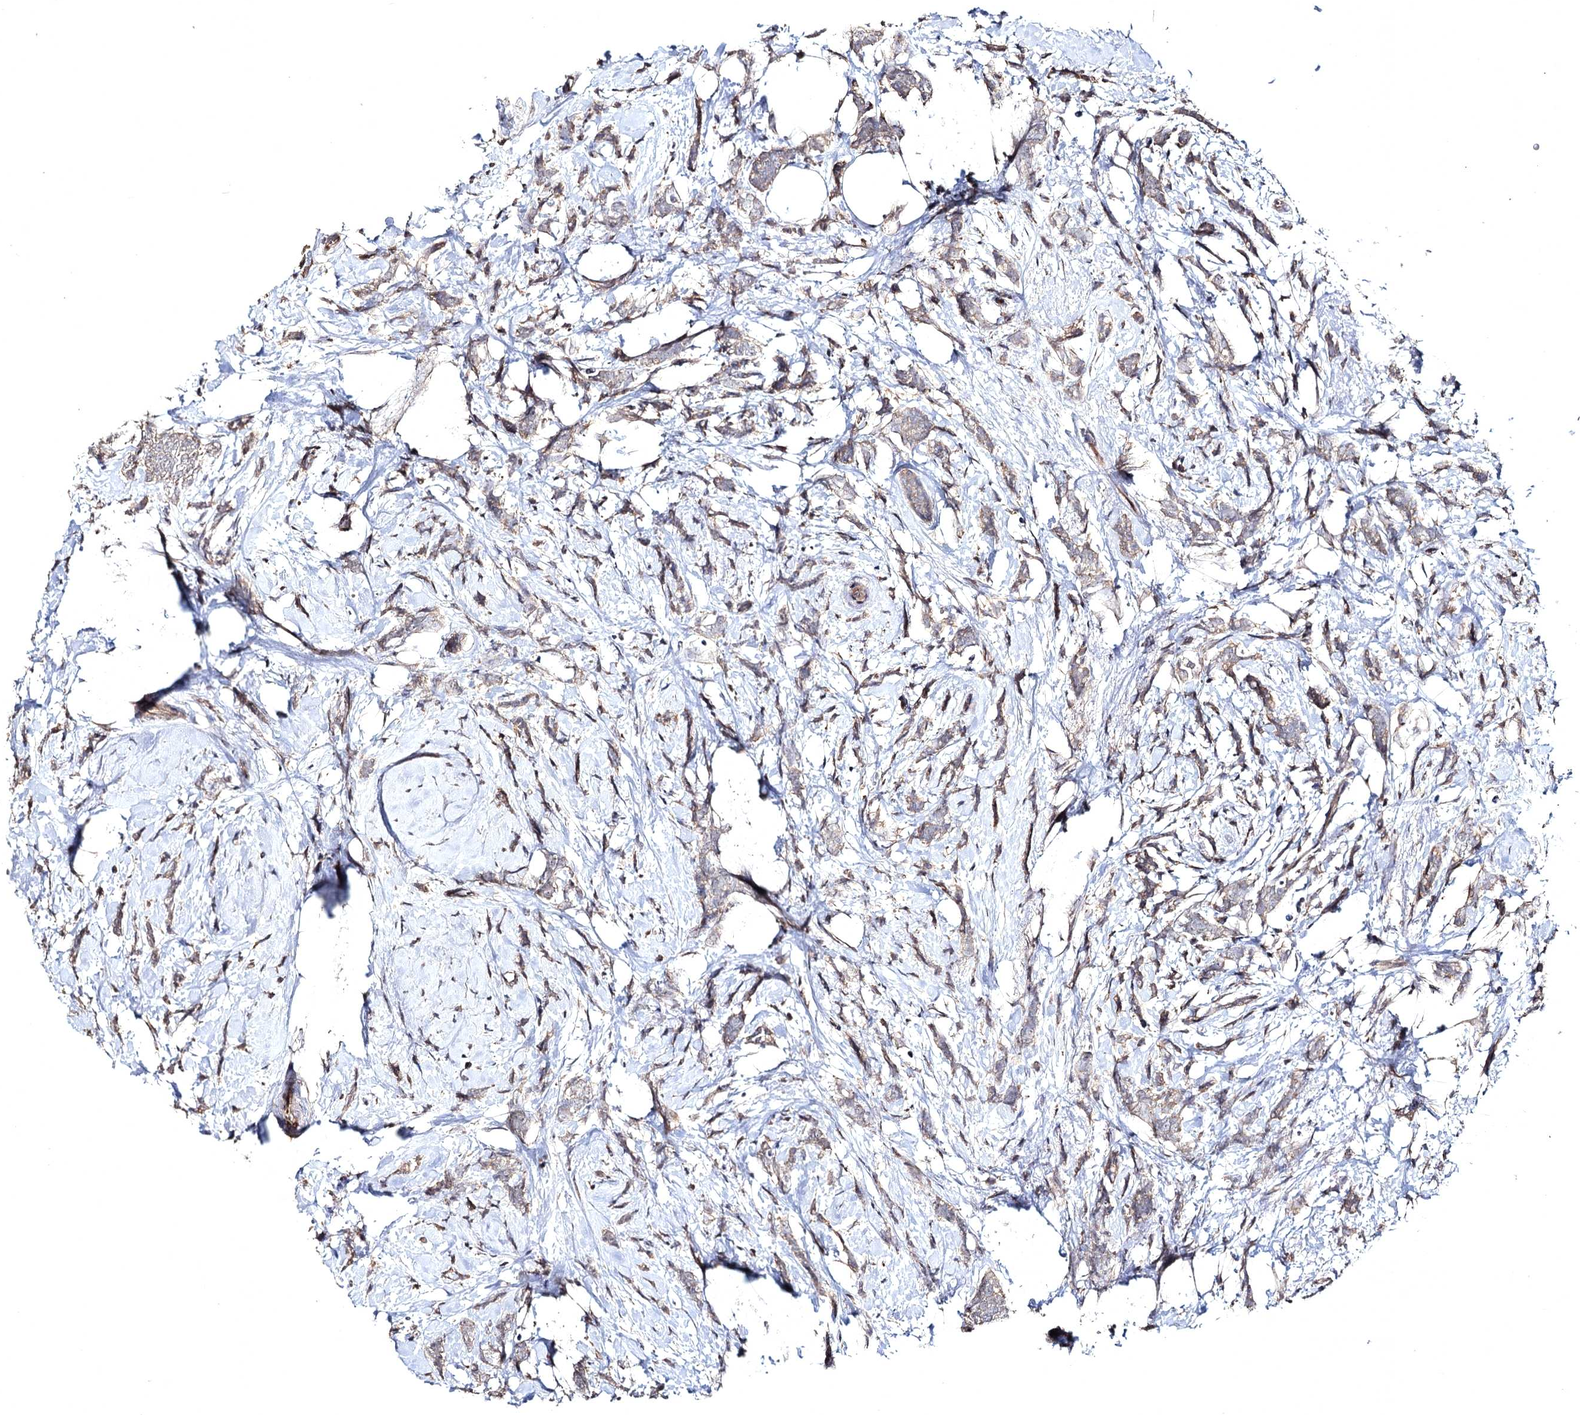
{"staining": {"intensity": "weak", "quantity": "25%-75%", "location": "cytoplasmic/membranous"}, "tissue": "breast cancer", "cell_type": "Tumor cells", "image_type": "cancer", "snomed": [{"axis": "morphology", "description": "Lobular carcinoma"}, {"axis": "topography", "description": "Breast"}], "caption": "The immunohistochemical stain shows weak cytoplasmic/membranous positivity in tumor cells of breast lobular carcinoma tissue.", "gene": "SEMA4G", "patient": {"sex": "female", "age": 58}}